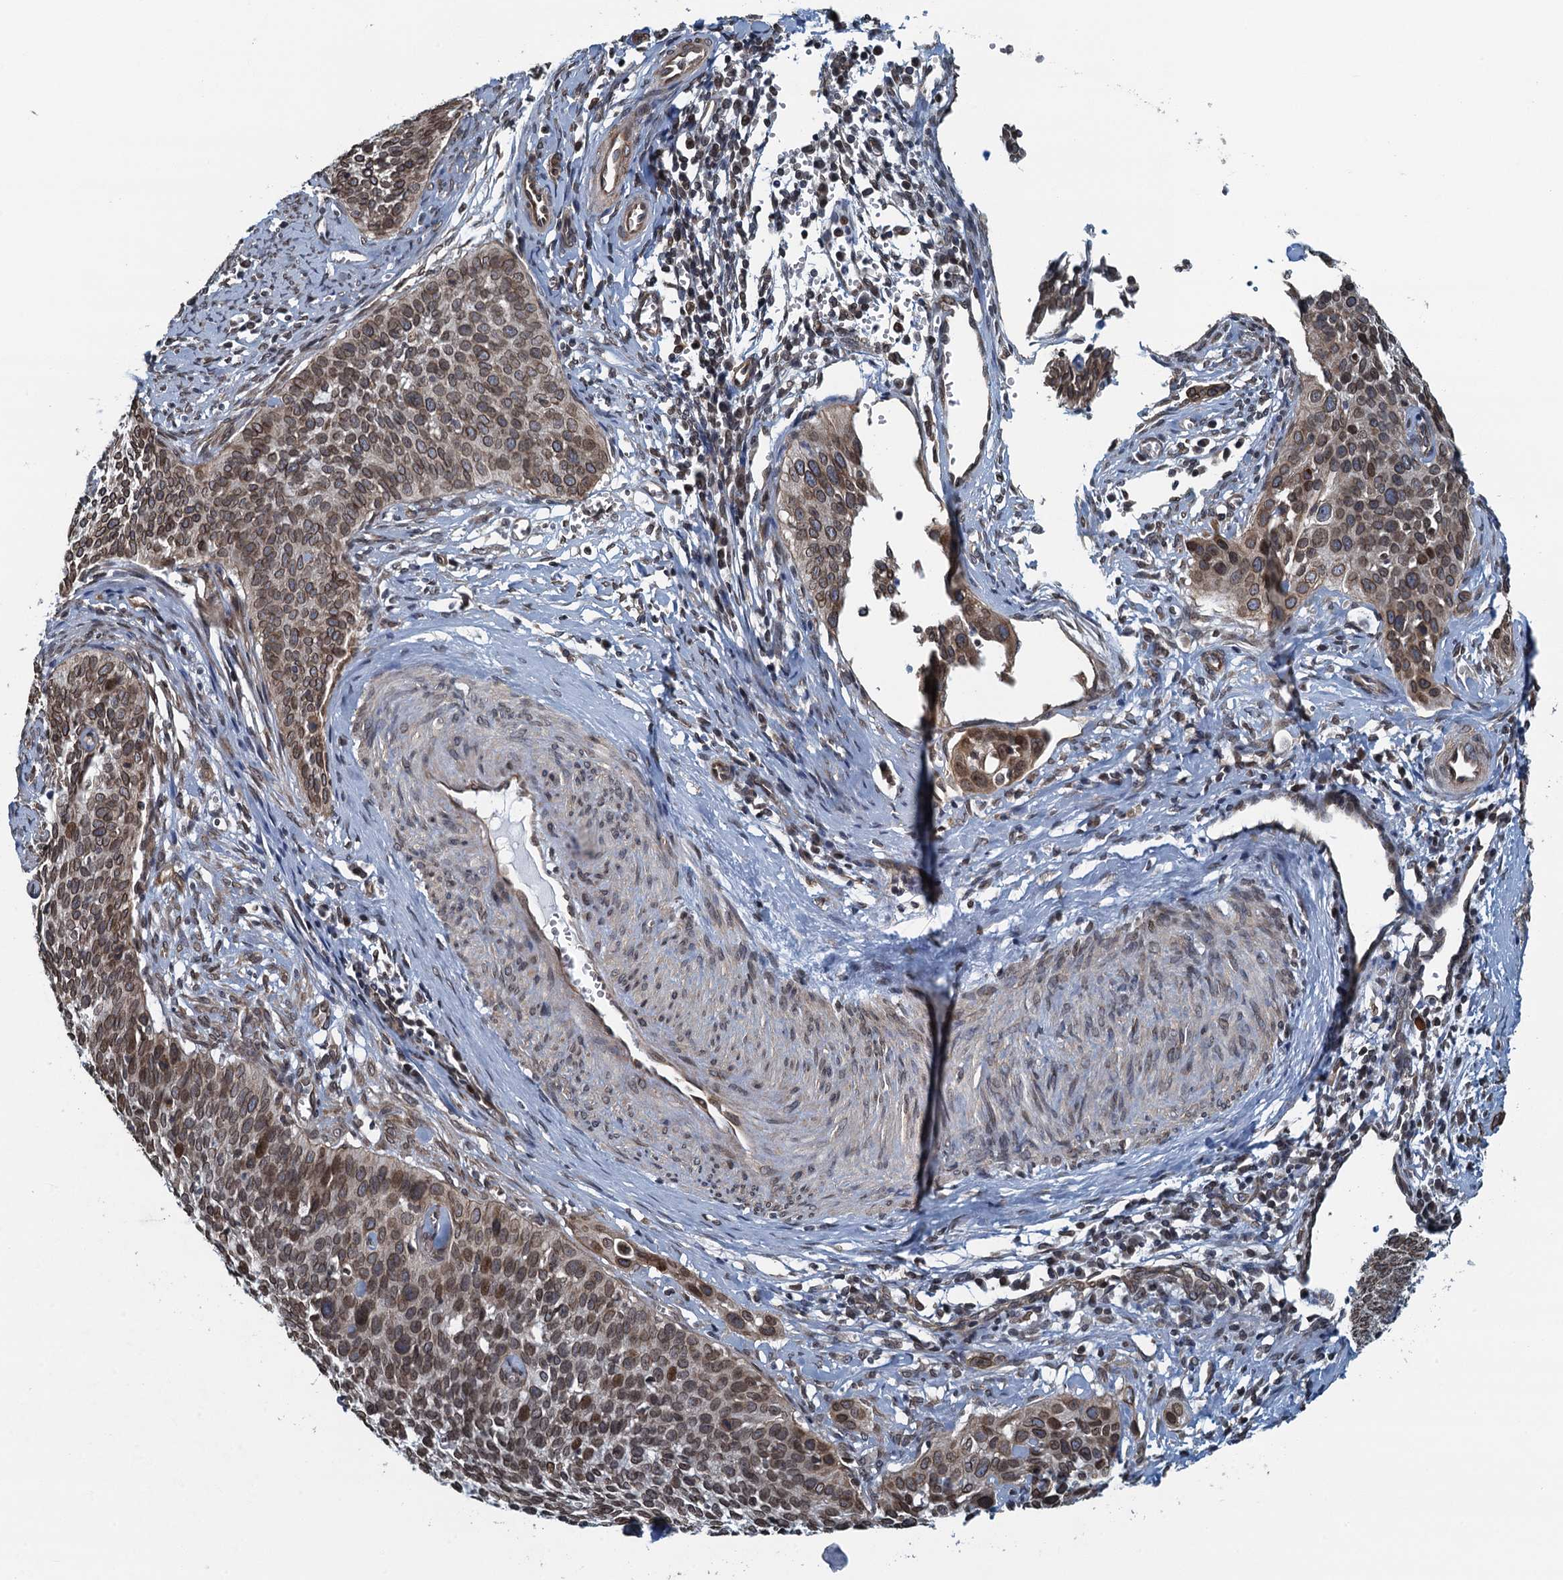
{"staining": {"intensity": "moderate", "quantity": ">75%", "location": "cytoplasmic/membranous,nuclear"}, "tissue": "cervical cancer", "cell_type": "Tumor cells", "image_type": "cancer", "snomed": [{"axis": "morphology", "description": "Squamous cell carcinoma, NOS"}, {"axis": "topography", "description": "Cervix"}], "caption": "Protein expression analysis of human cervical cancer (squamous cell carcinoma) reveals moderate cytoplasmic/membranous and nuclear expression in approximately >75% of tumor cells.", "gene": "CCDC34", "patient": {"sex": "female", "age": 34}}